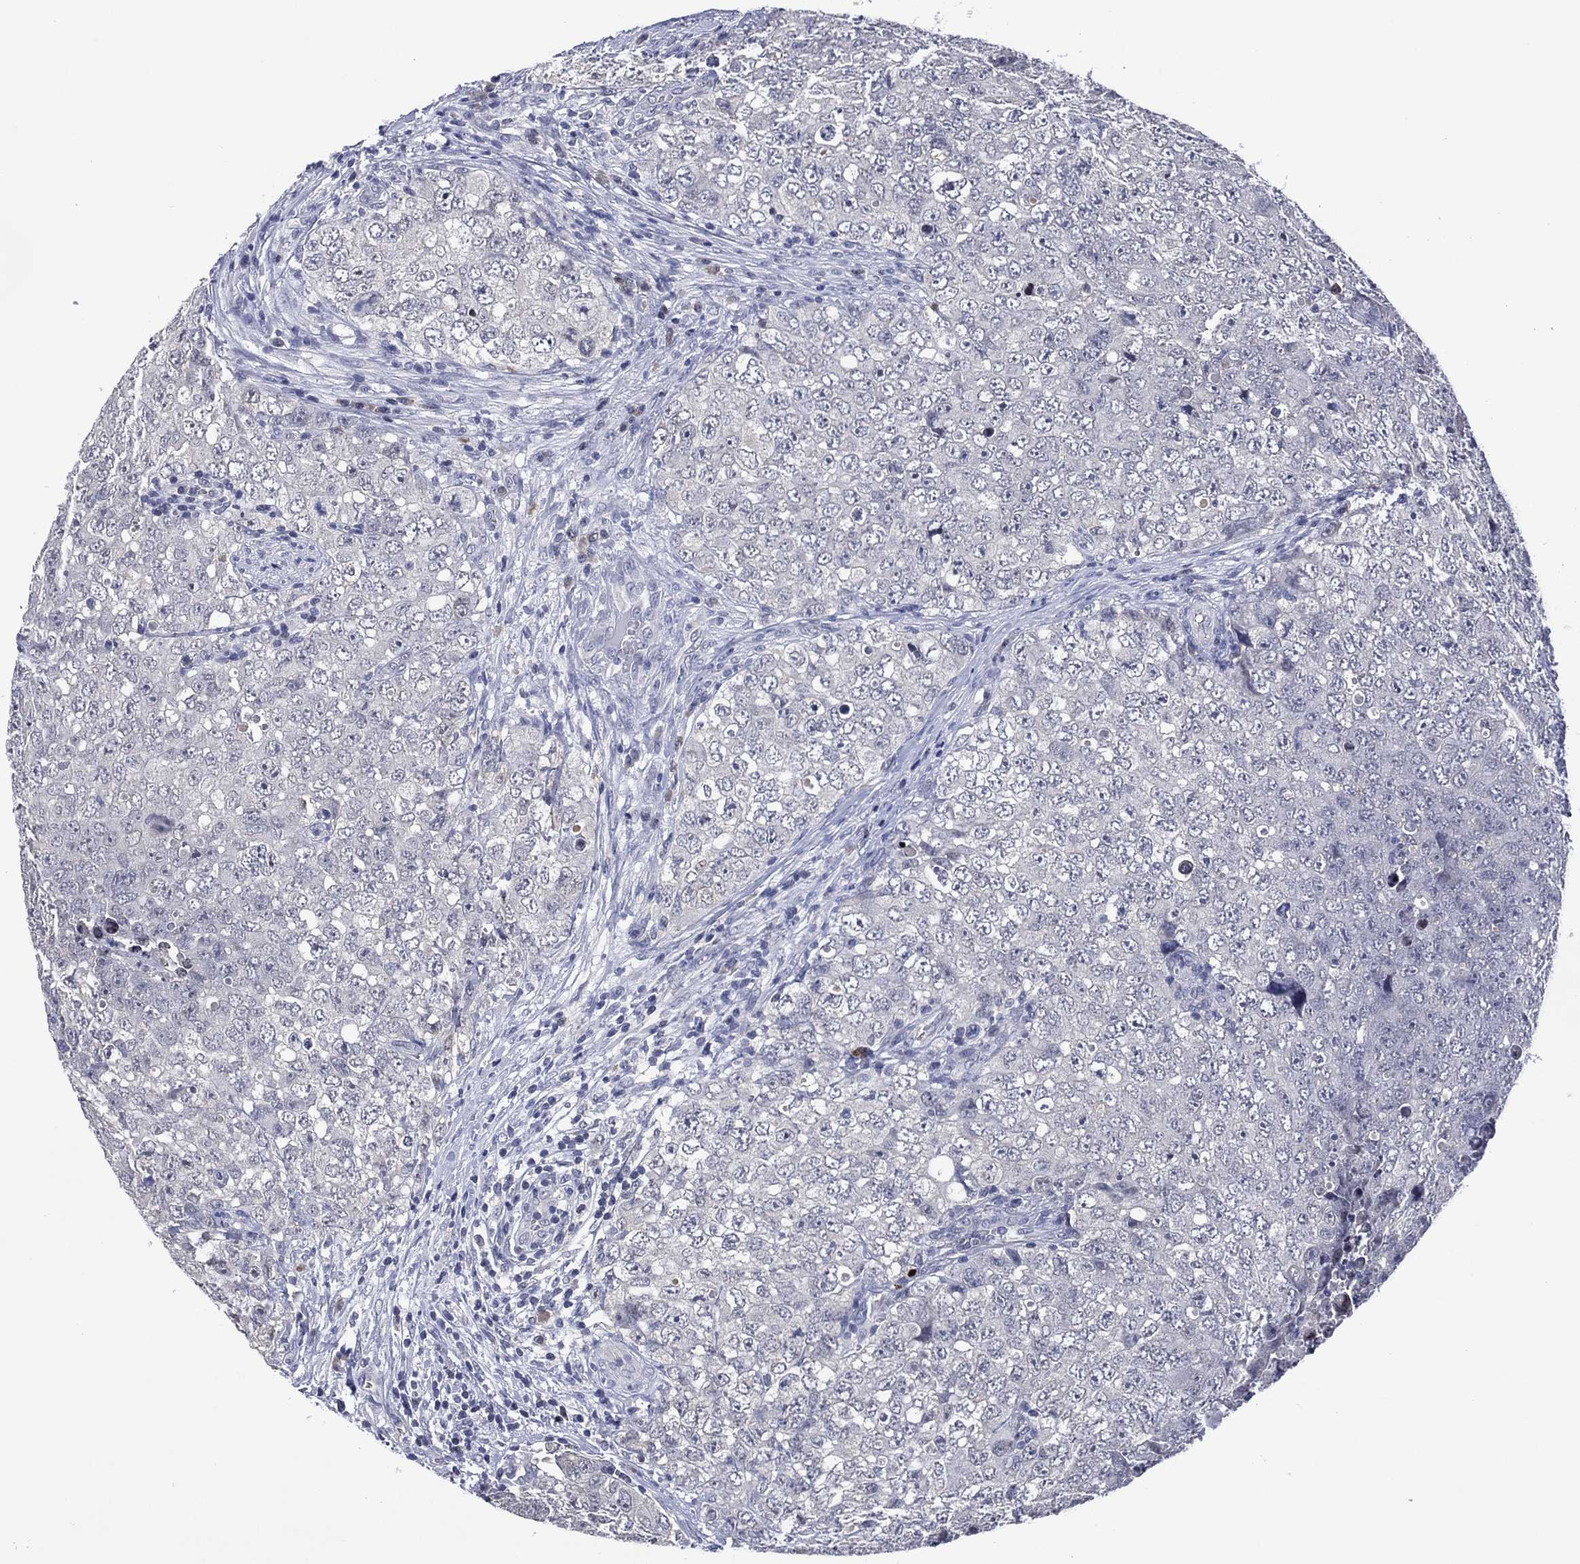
{"staining": {"intensity": "negative", "quantity": "none", "location": "none"}, "tissue": "testis cancer", "cell_type": "Tumor cells", "image_type": "cancer", "snomed": [{"axis": "morphology", "description": "Seminoma, NOS"}, {"axis": "topography", "description": "Testis"}], "caption": "DAB immunohistochemical staining of testis seminoma reveals no significant staining in tumor cells.", "gene": "USP26", "patient": {"sex": "male", "age": 34}}